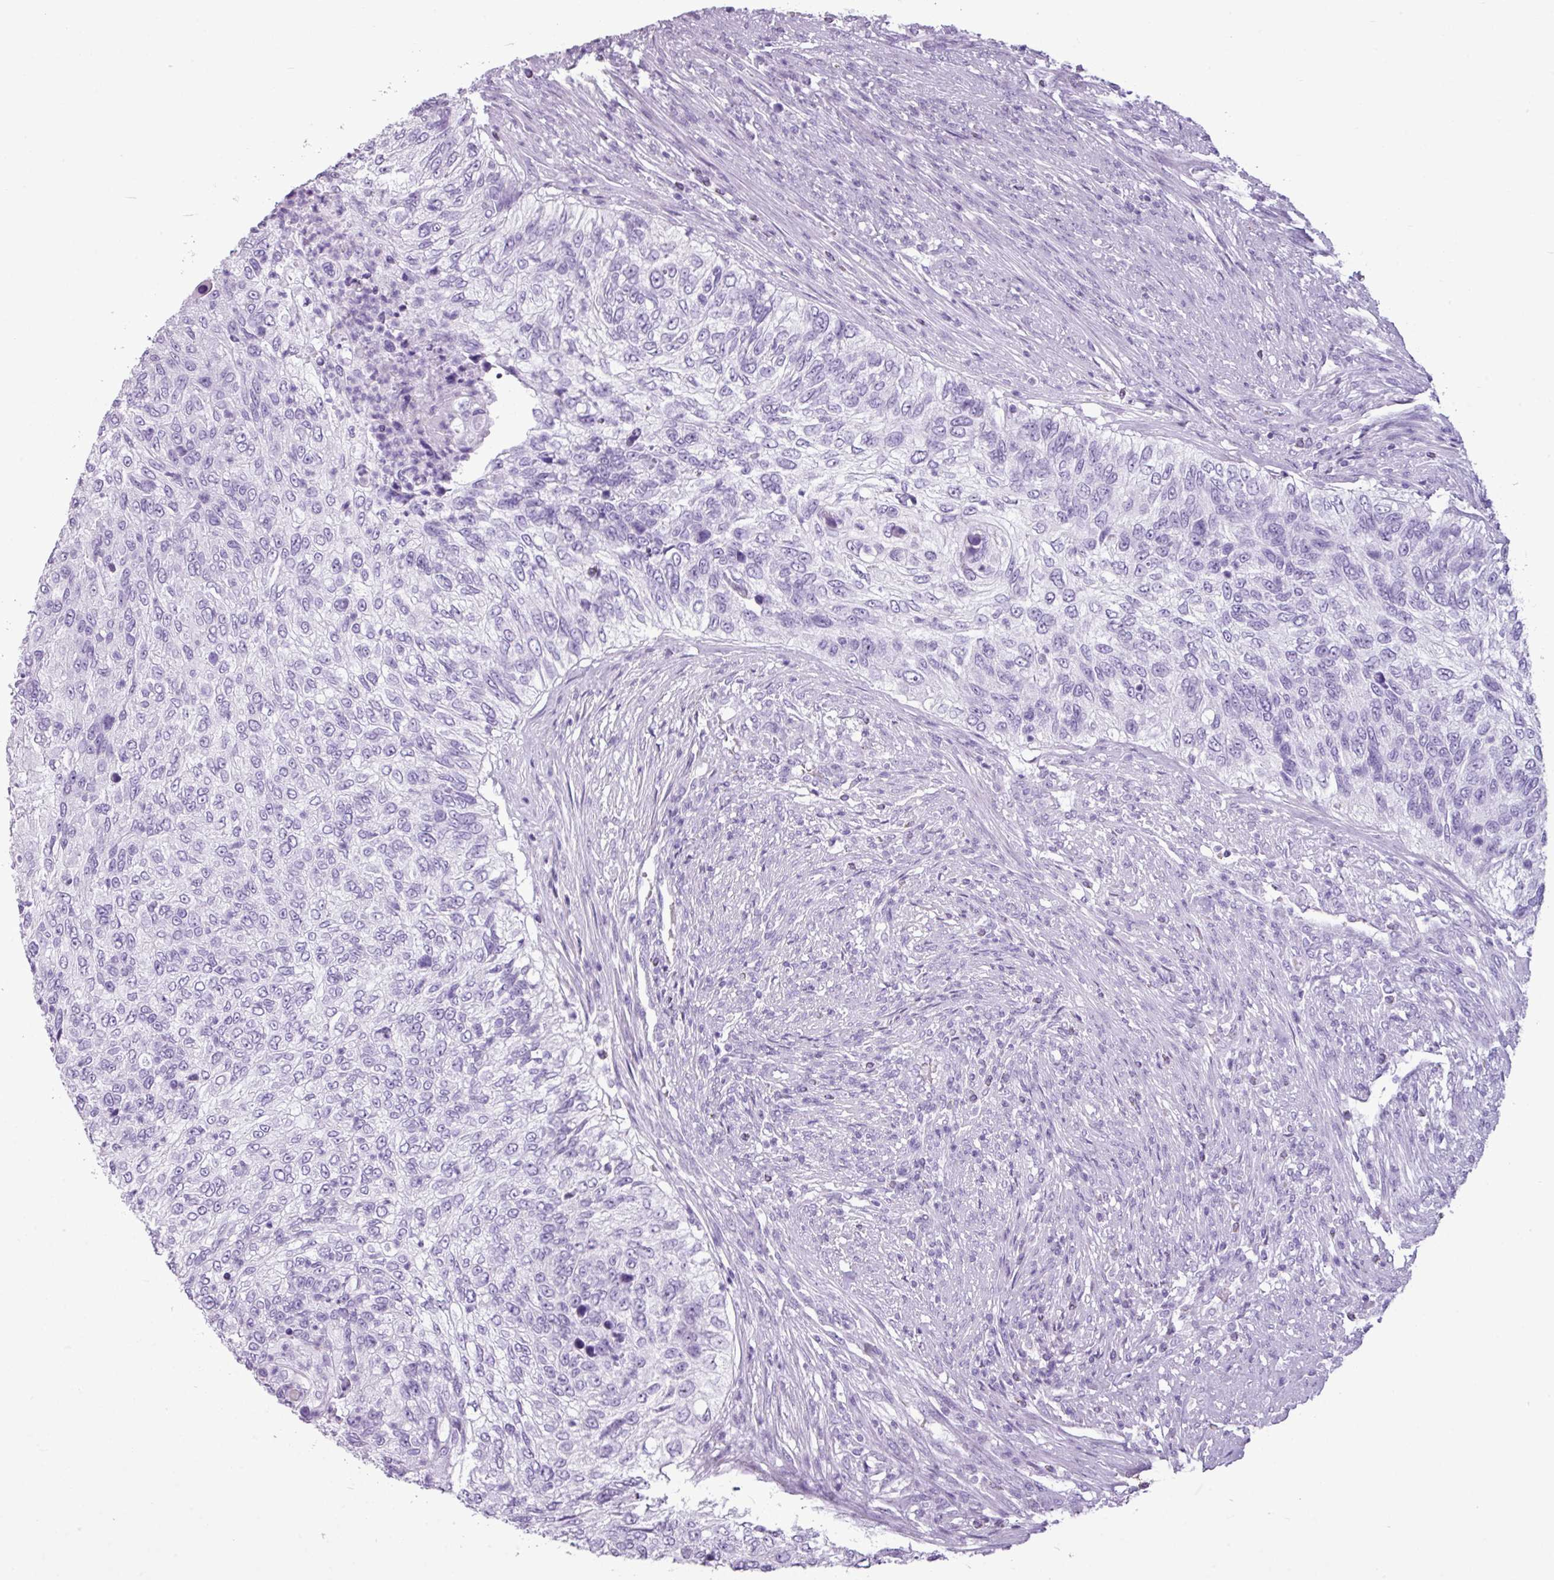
{"staining": {"intensity": "negative", "quantity": "none", "location": "none"}, "tissue": "urothelial cancer", "cell_type": "Tumor cells", "image_type": "cancer", "snomed": [{"axis": "morphology", "description": "Urothelial carcinoma, High grade"}, {"axis": "topography", "description": "Urinary bladder"}], "caption": "A high-resolution photomicrograph shows immunohistochemistry (IHC) staining of high-grade urothelial carcinoma, which shows no significant positivity in tumor cells.", "gene": "AMY1B", "patient": {"sex": "female", "age": 60}}